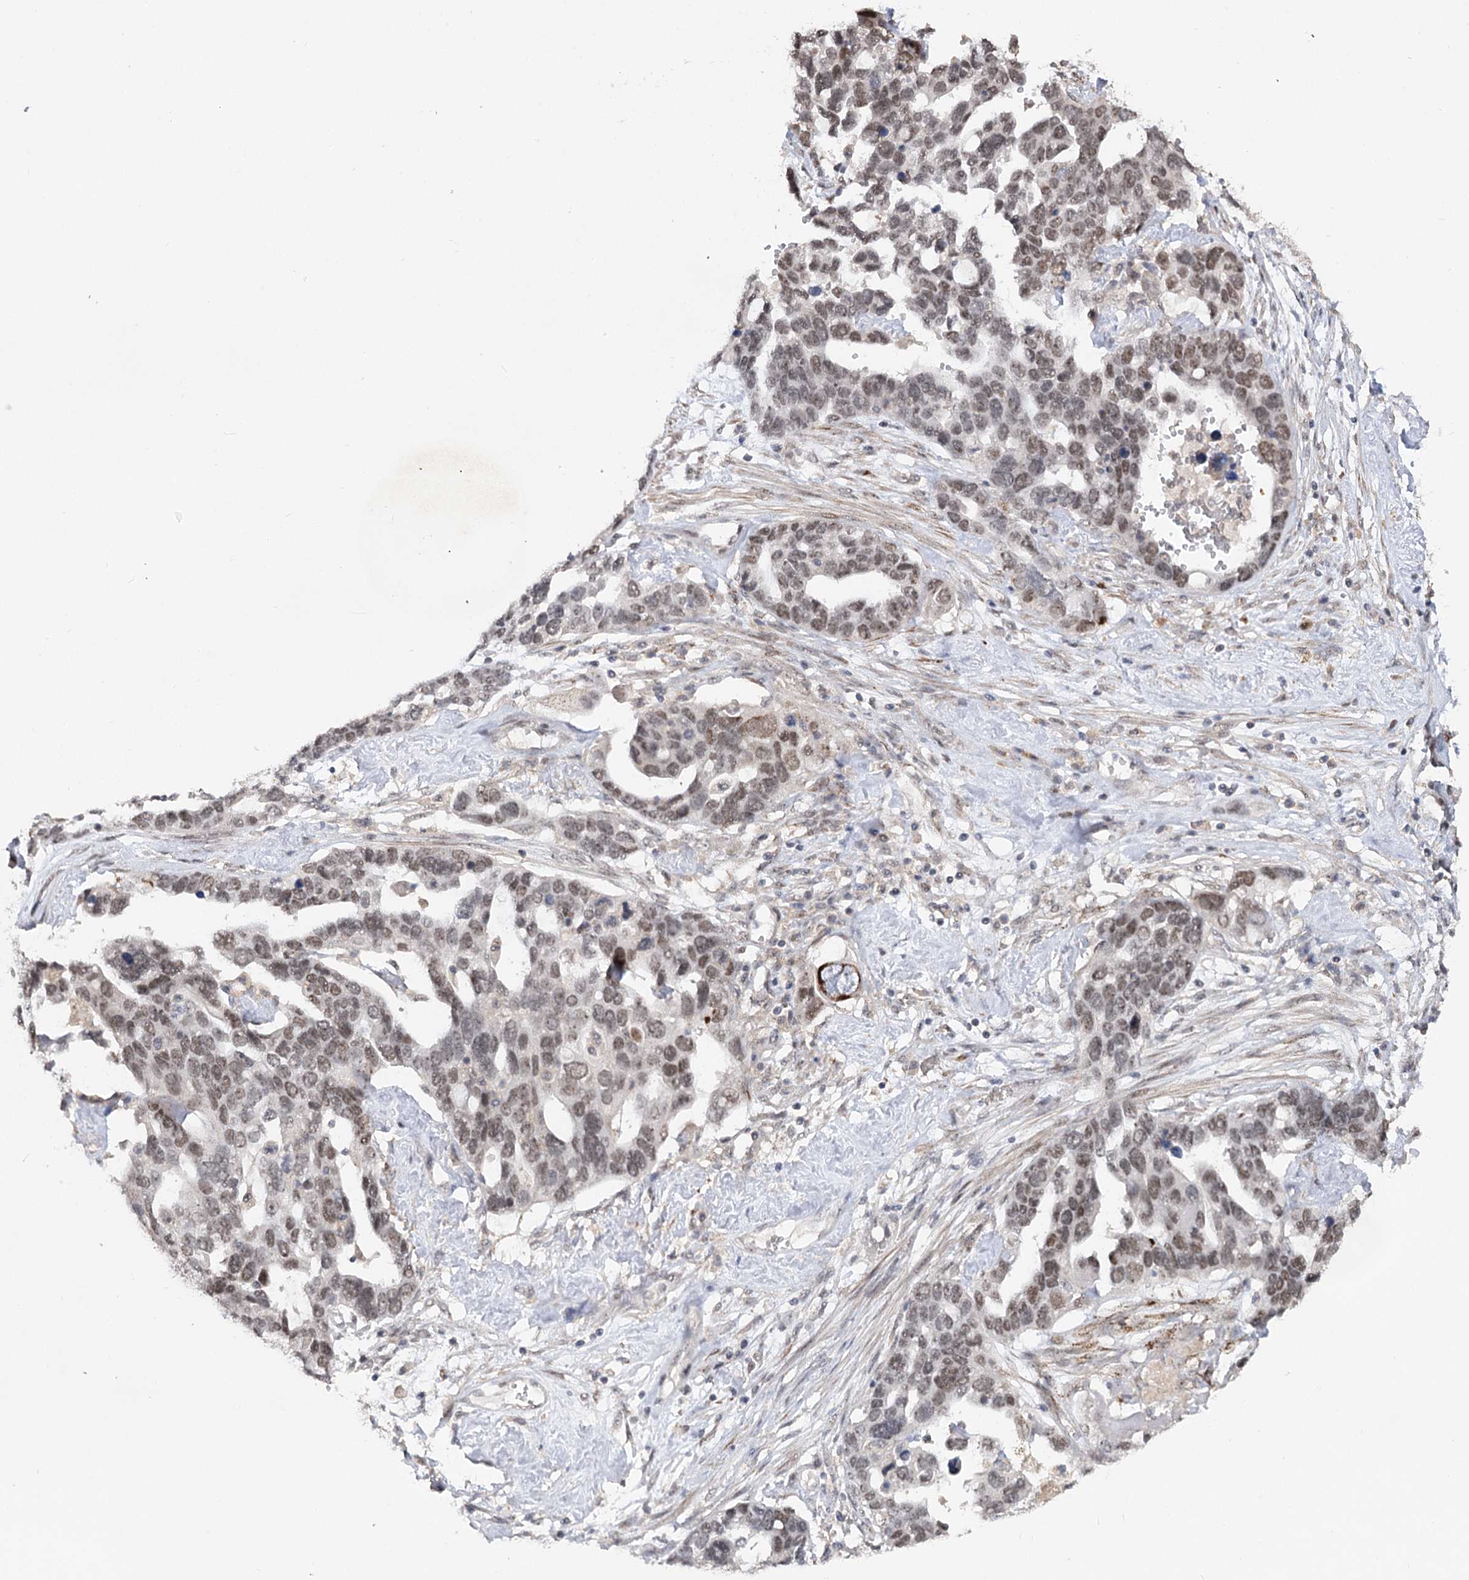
{"staining": {"intensity": "weak", "quantity": ">75%", "location": "nuclear"}, "tissue": "ovarian cancer", "cell_type": "Tumor cells", "image_type": "cancer", "snomed": [{"axis": "morphology", "description": "Cystadenocarcinoma, serous, NOS"}, {"axis": "topography", "description": "Ovary"}], "caption": "Immunohistochemistry (DAB) staining of human ovarian cancer (serous cystadenocarcinoma) demonstrates weak nuclear protein expression in about >75% of tumor cells. Using DAB (brown) and hematoxylin (blue) stains, captured at high magnification using brightfield microscopy.", "gene": "ZSCAN23", "patient": {"sex": "female", "age": 54}}